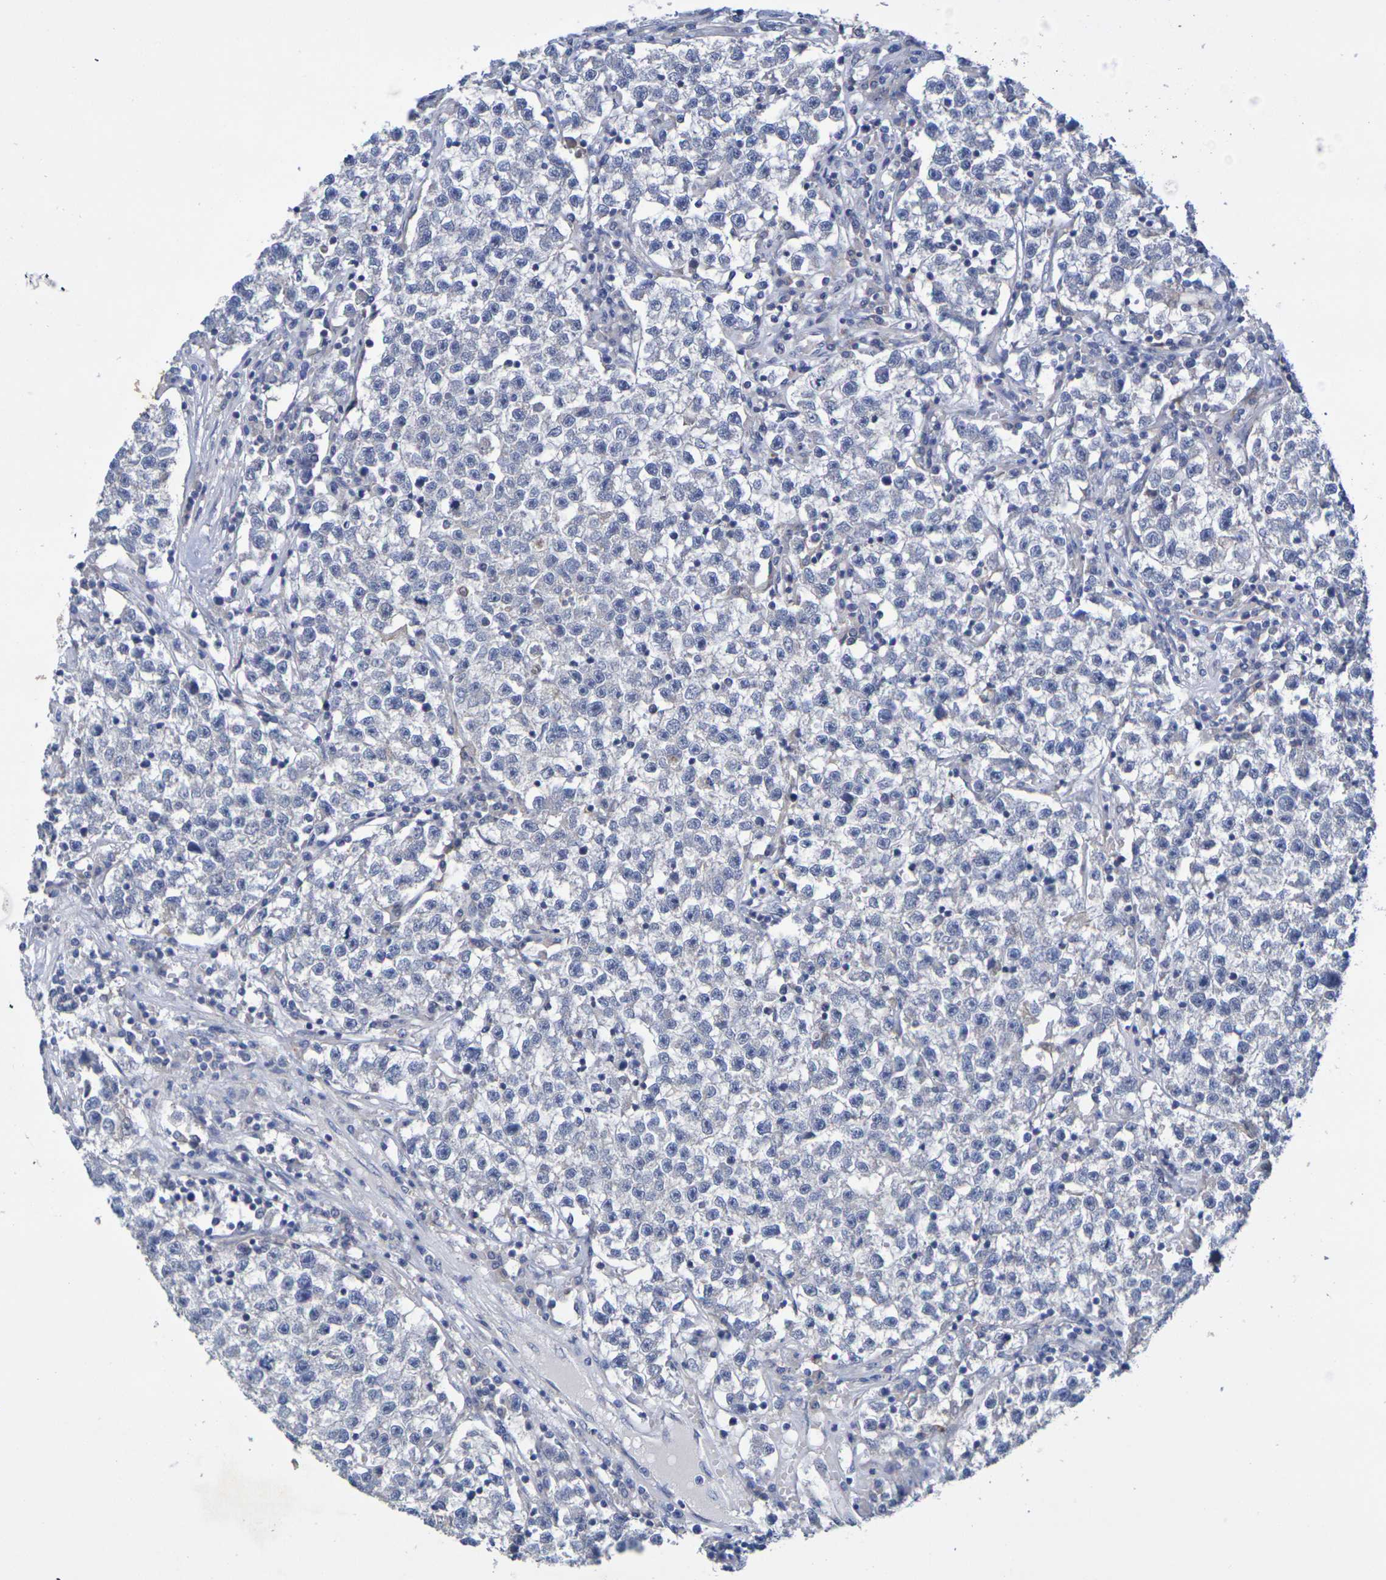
{"staining": {"intensity": "negative", "quantity": "none", "location": "none"}, "tissue": "testis cancer", "cell_type": "Tumor cells", "image_type": "cancer", "snomed": [{"axis": "morphology", "description": "Seminoma, NOS"}, {"axis": "topography", "description": "Testis"}], "caption": "Tumor cells are negative for brown protein staining in testis seminoma.", "gene": "SDC4", "patient": {"sex": "male", "age": 22}}